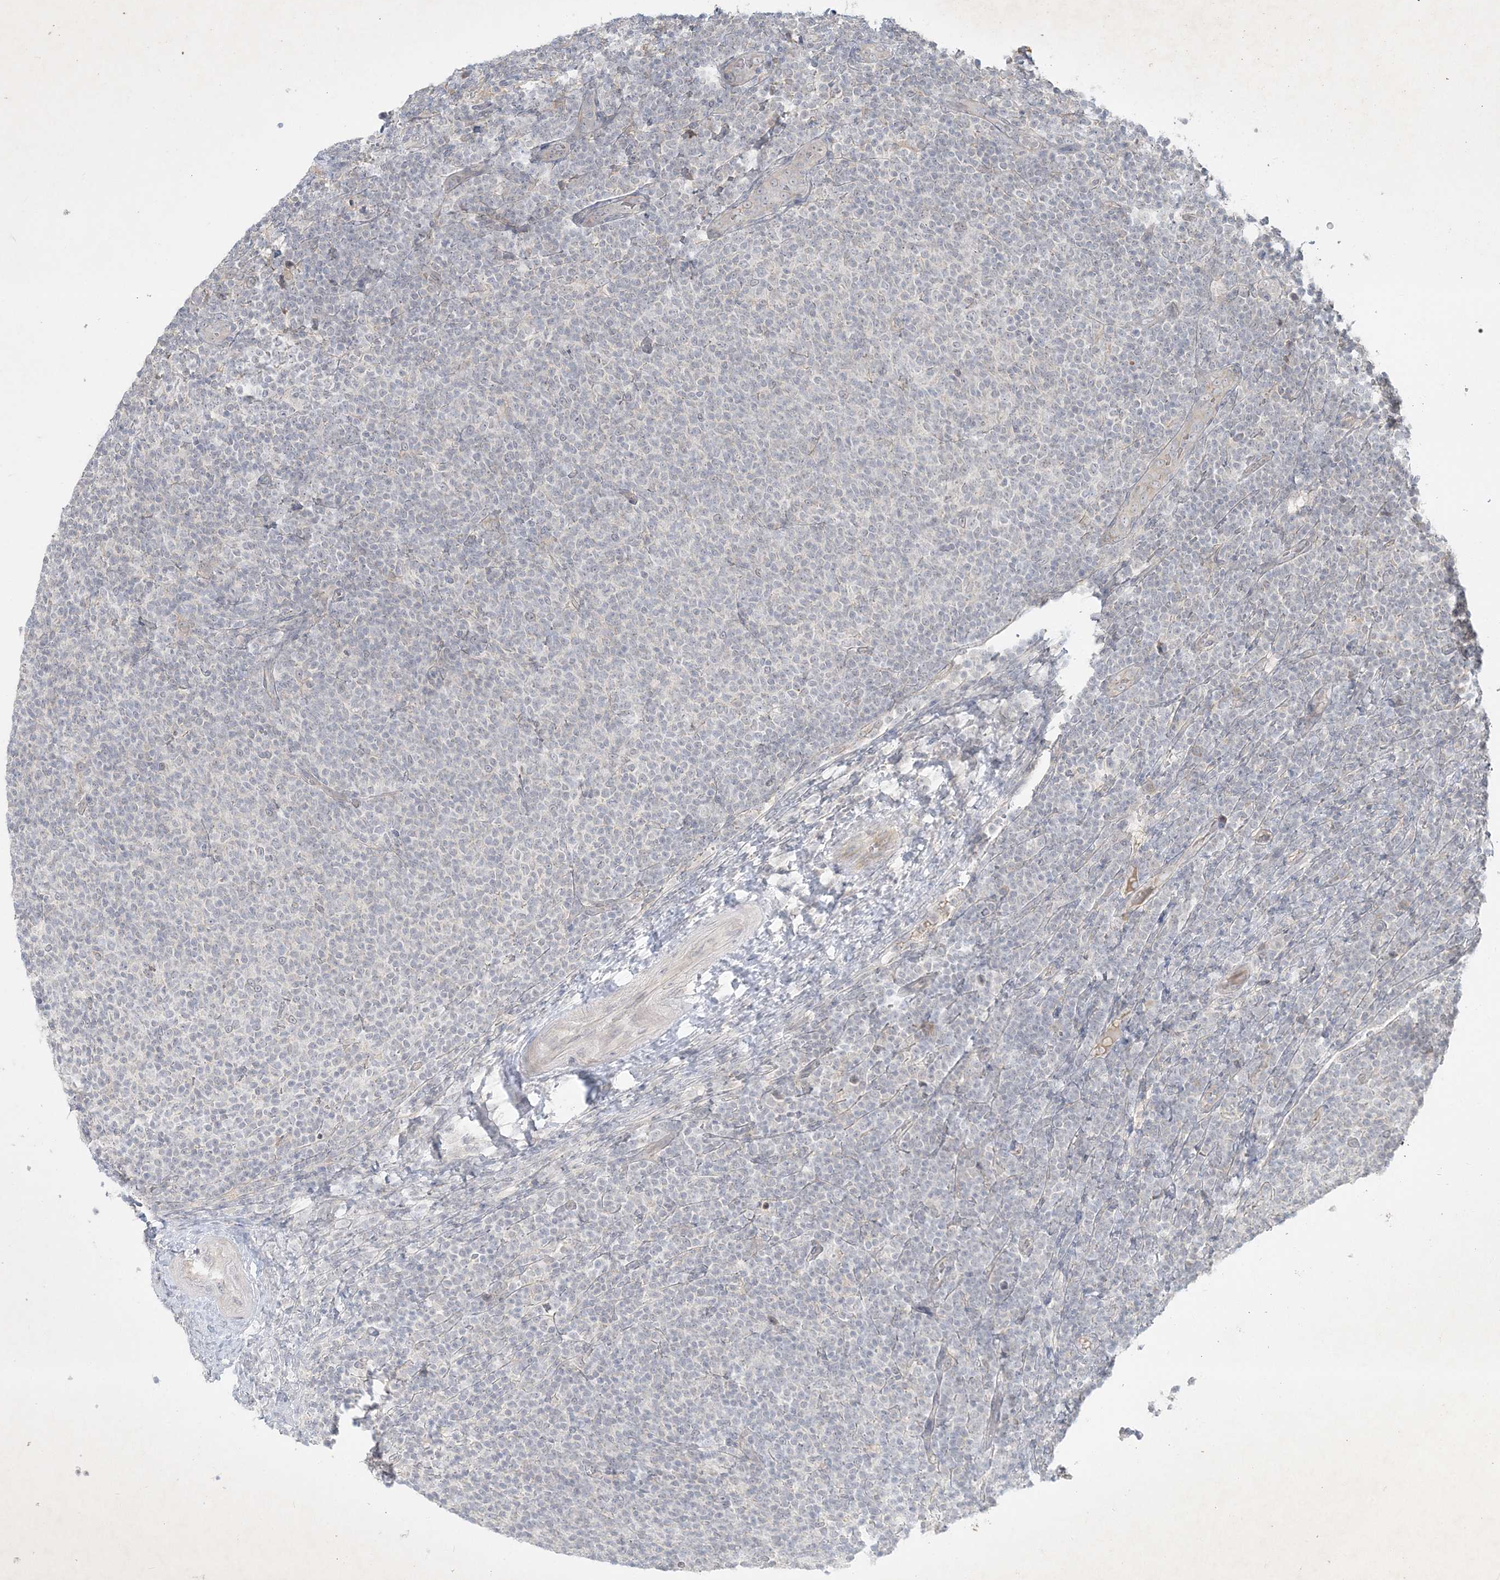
{"staining": {"intensity": "negative", "quantity": "none", "location": "none"}, "tissue": "lymphoma", "cell_type": "Tumor cells", "image_type": "cancer", "snomed": [{"axis": "morphology", "description": "Malignant lymphoma, non-Hodgkin's type, Low grade"}, {"axis": "topography", "description": "Lymph node"}], "caption": "DAB (3,3'-diaminobenzidine) immunohistochemical staining of human lymphoma exhibits no significant positivity in tumor cells.", "gene": "BOD1", "patient": {"sex": "male", "age": 66}}